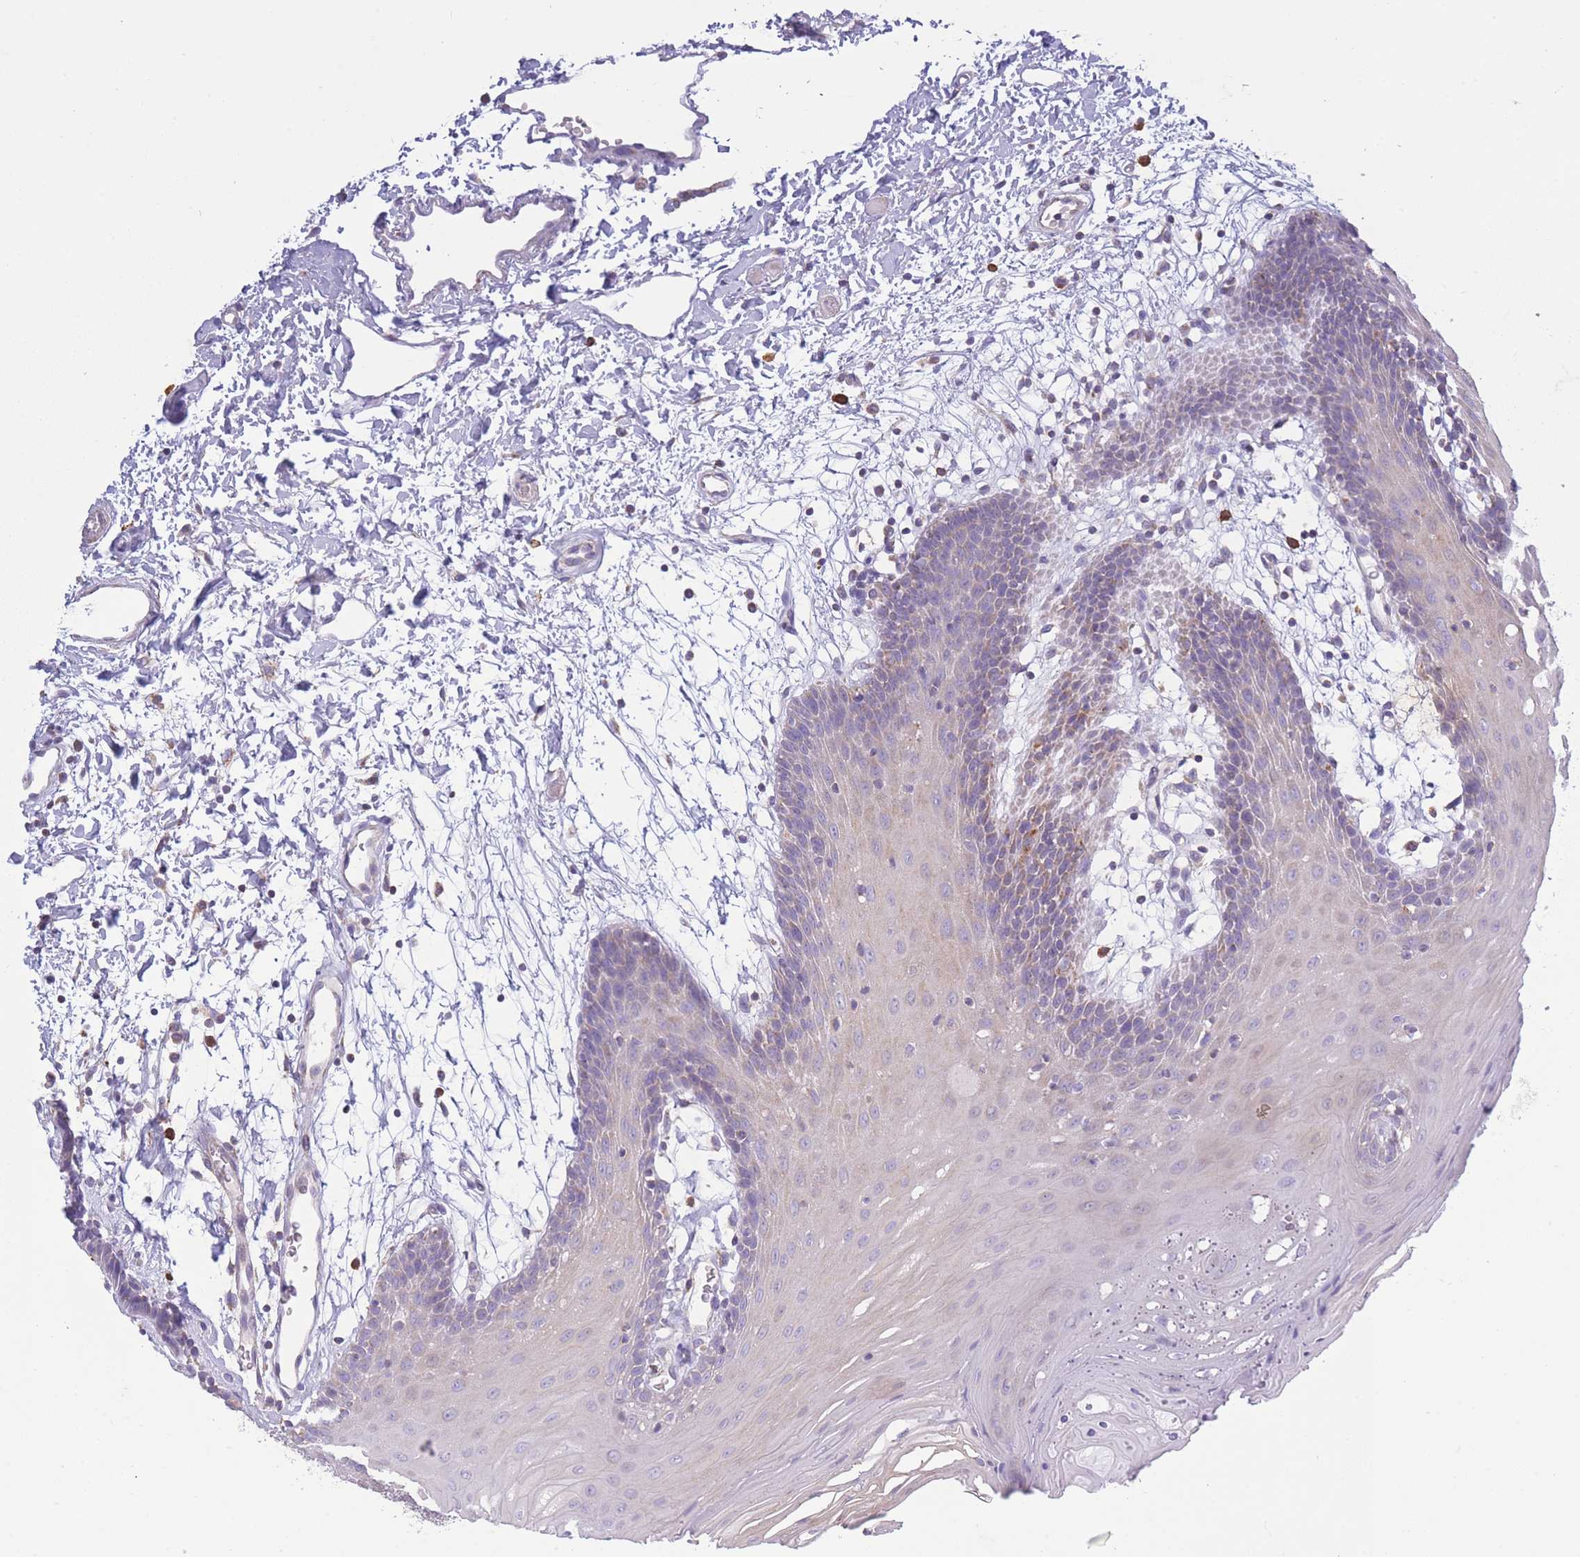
{"staining": {"intensity": "negative", "quantity": "none", "location": "none"}, "tissue": "oral mucosa", "cell_type": "Squamous epithelial cells", "image_type": "normal", "snomed": [{"axis": "morphology", "description": "Normal tissue, NOS"}, {"axis": "topography", "description": "Skeletal muscle"}, {"axis": "topography", "description": "Oral tissue"}, {"axis": "topography", "description": "Salivary gland"}, {"axis": "topography", "description": "Peripheral nerve tissue"}], "caption": "The IHC histopathology image has no significant positivity in squamous epithelial cells of oral mucosa. The staining was performed using DAB (3,3'-diaminobenzidine) to visualize the protein expression in brown, while the nuclei were stained in blue with hematoxylin (Magnification: 20x).", "gene": "PDHA1", "patient": {"sex": "male", "age": 54}}